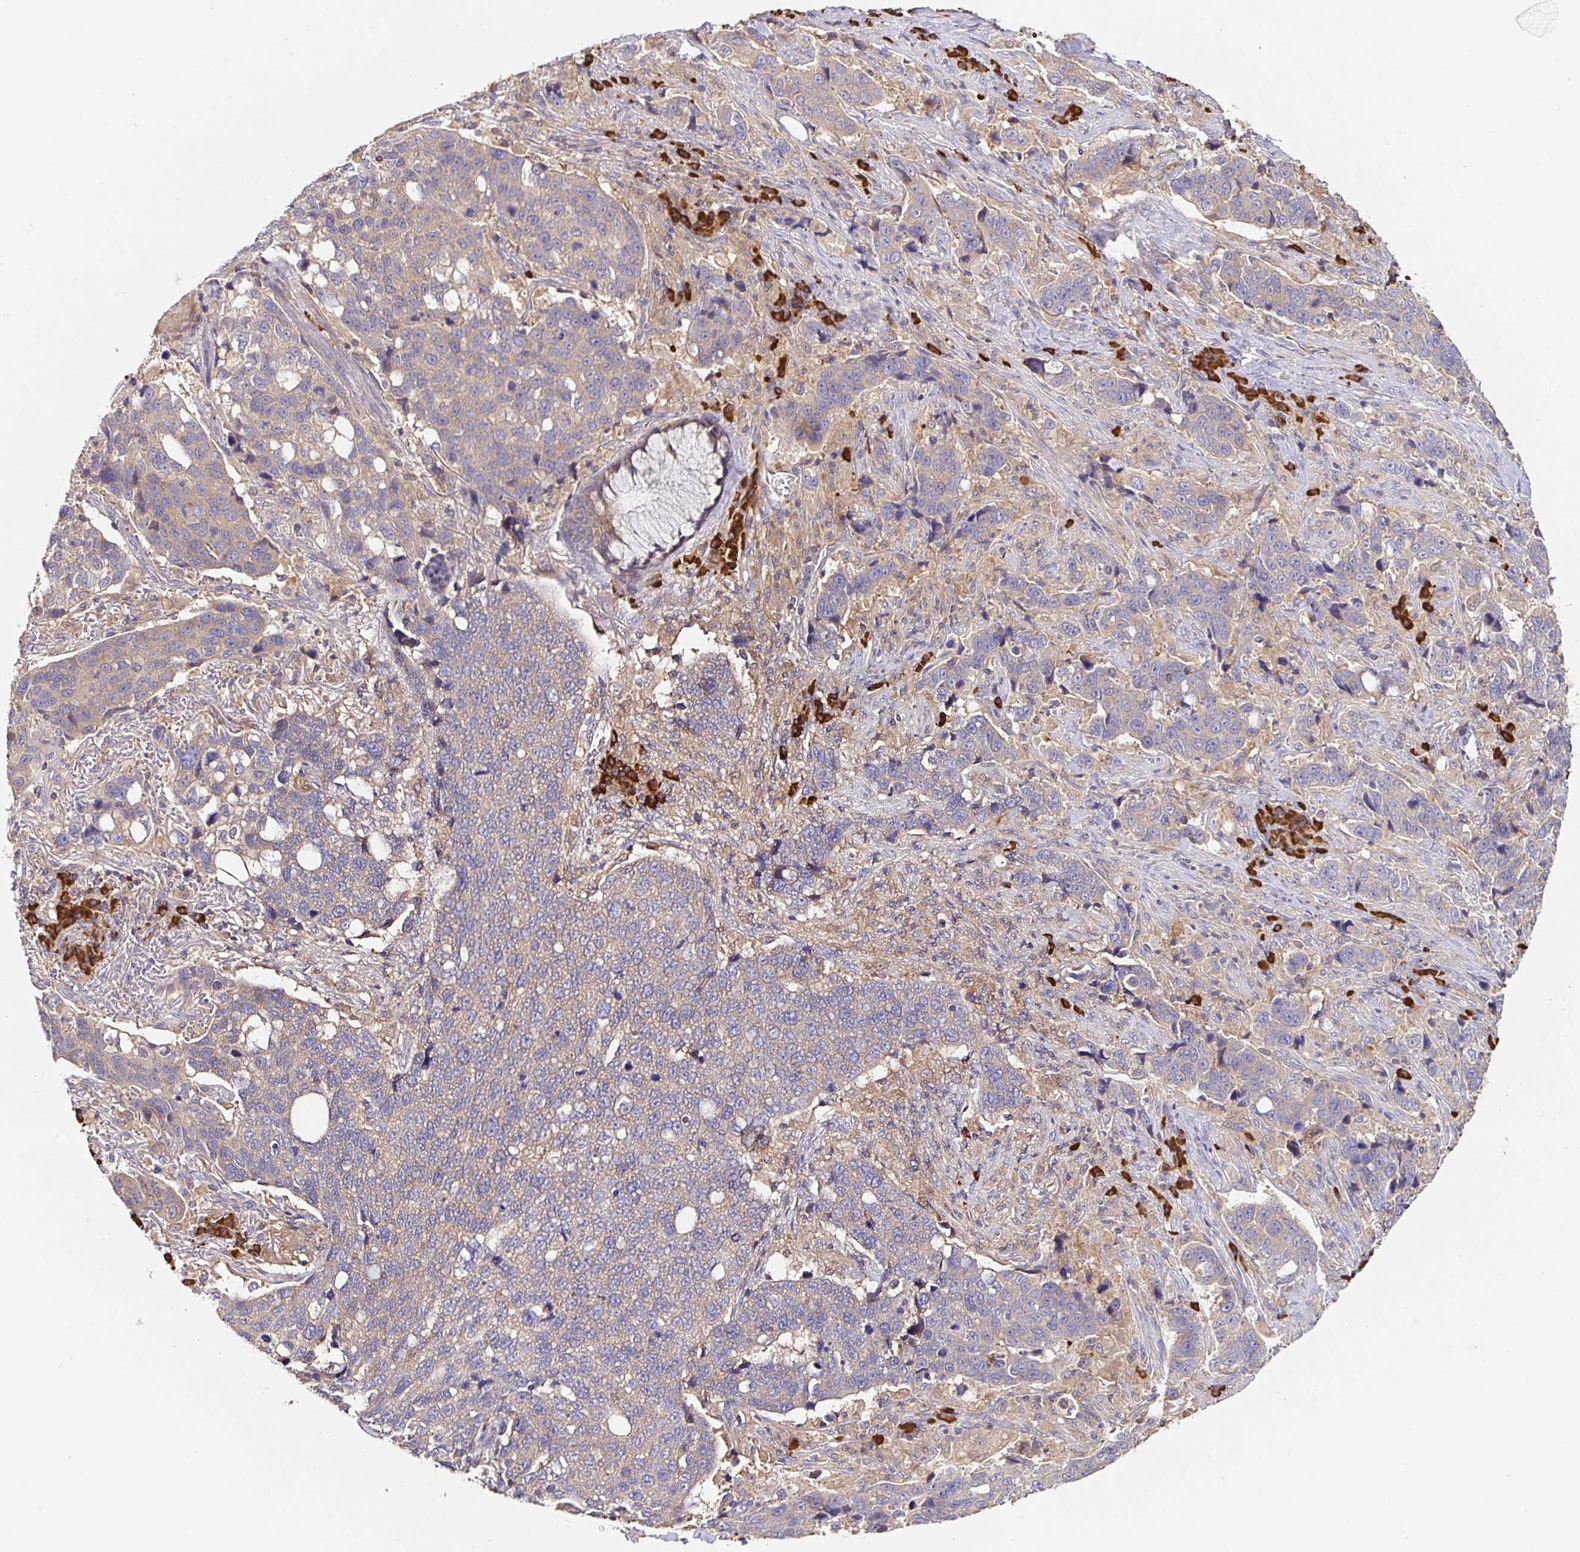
{"staining": {"intensity": "negative", "quantity": "none", "location": "none"}, "tissue": "lung cancer", "cell_type": "Tumor cells", "image_type": "cancer", "snomed": [{"axis": "morphology", "description": "Squamous cell carcinoma, NOS"}, {"axis": "topography", "description": "Lymph node"}, {"axis": "topography", "description": "Lung"}], "caption": "Lung cancer stained for a protein using immunohistochemistry (IHC) exhibits no positivity tumor cells.", "gene": "HAGH", "patient": {"sex": "male", "age": 61}}